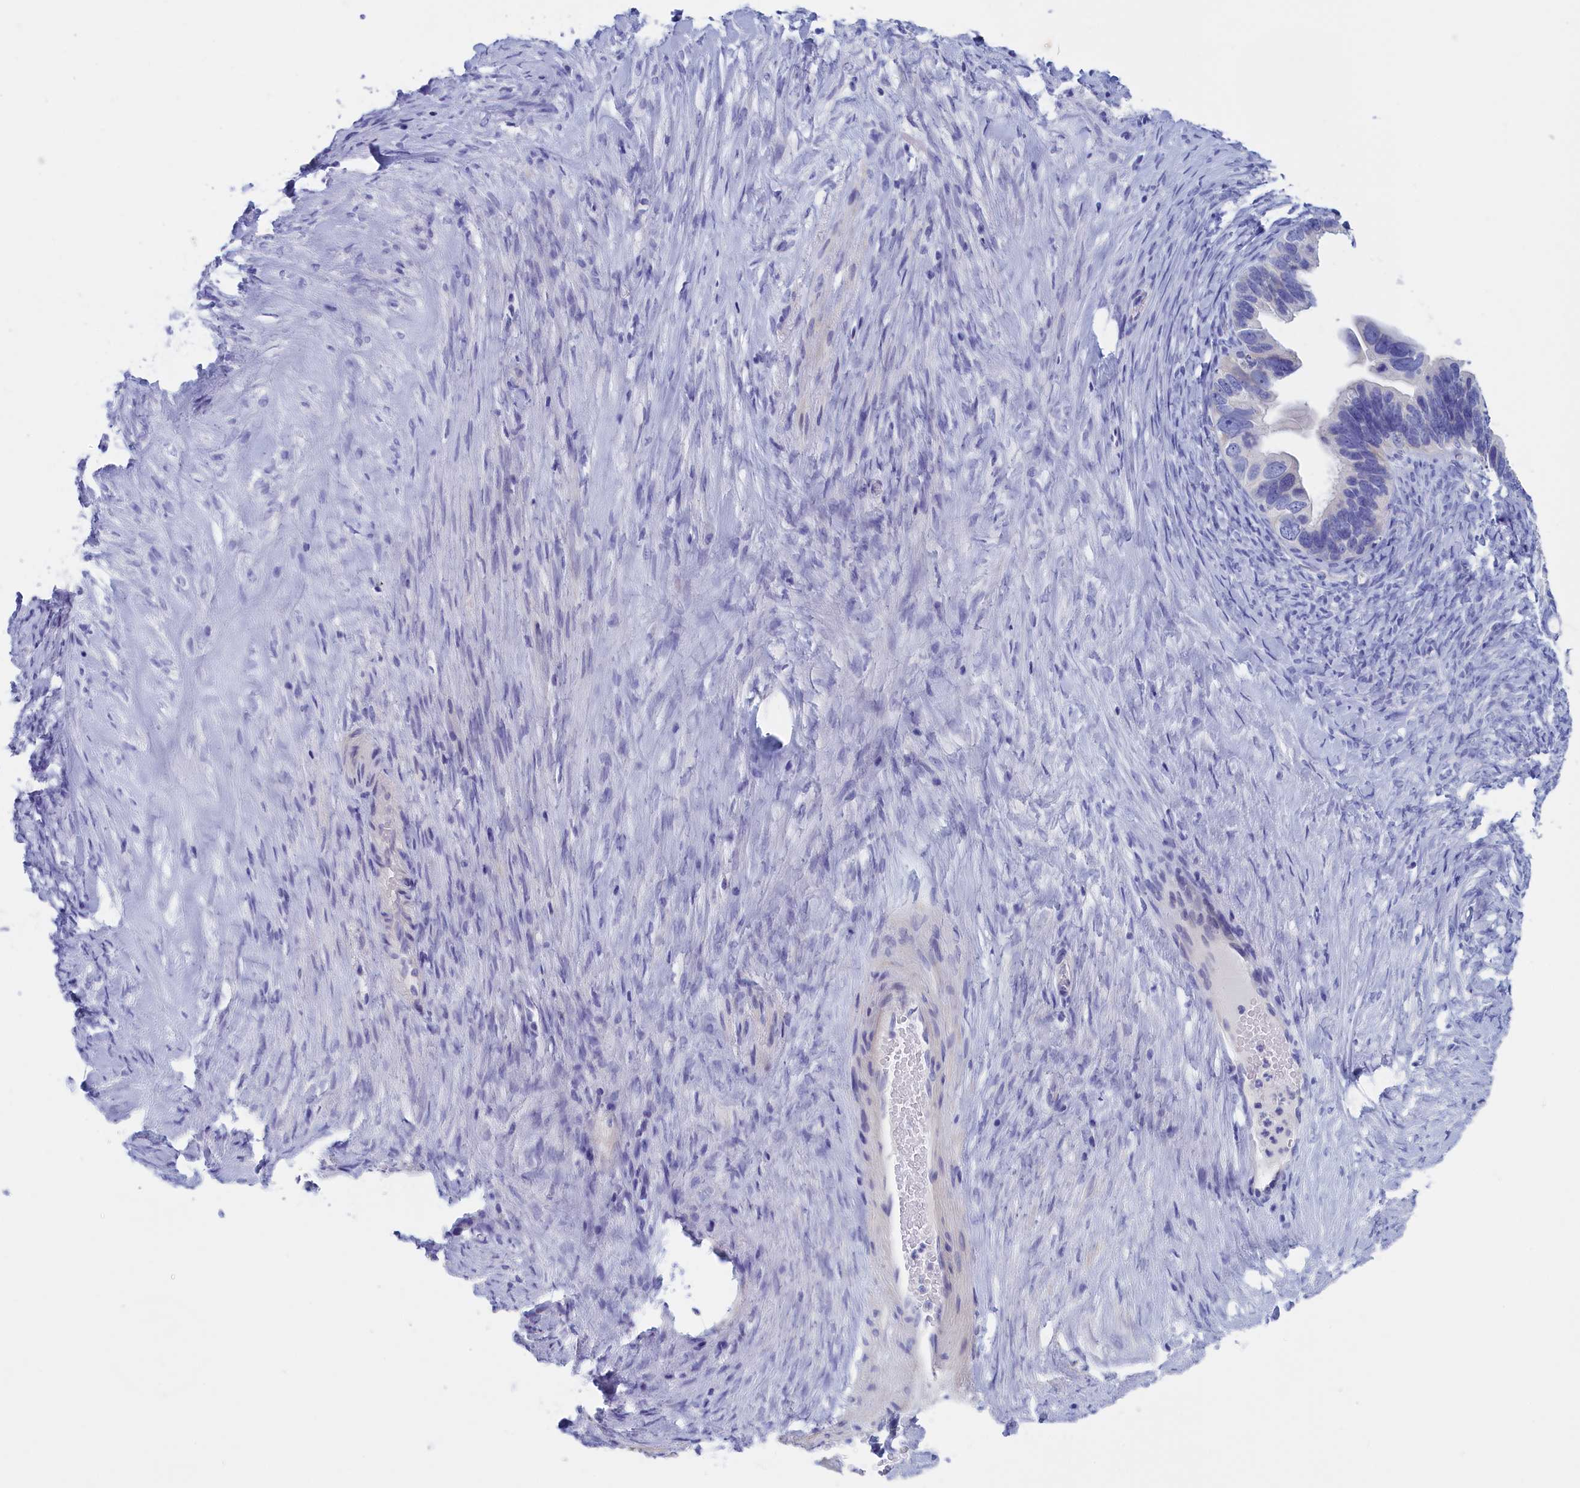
{"staining": {"intensity": "negative", "quantity": "none", "location": "none"}, "tissue": "ovarian cancer", "cell_type": "Tumor cells", "image_type": "cancer", "snomed": [{"axis": "morphology", "description": "Cystadenocarcinoma, serous, NOS"}, {"axis": "topography", "description": "Ovary"}], "caption": "Ovarian cancer stained for a protein using immunohistochemistry (IHC) demonstrates no staining tumor cells.", "gene": "ANKRD2", "patient": {"sex": "female", "age": 56}}